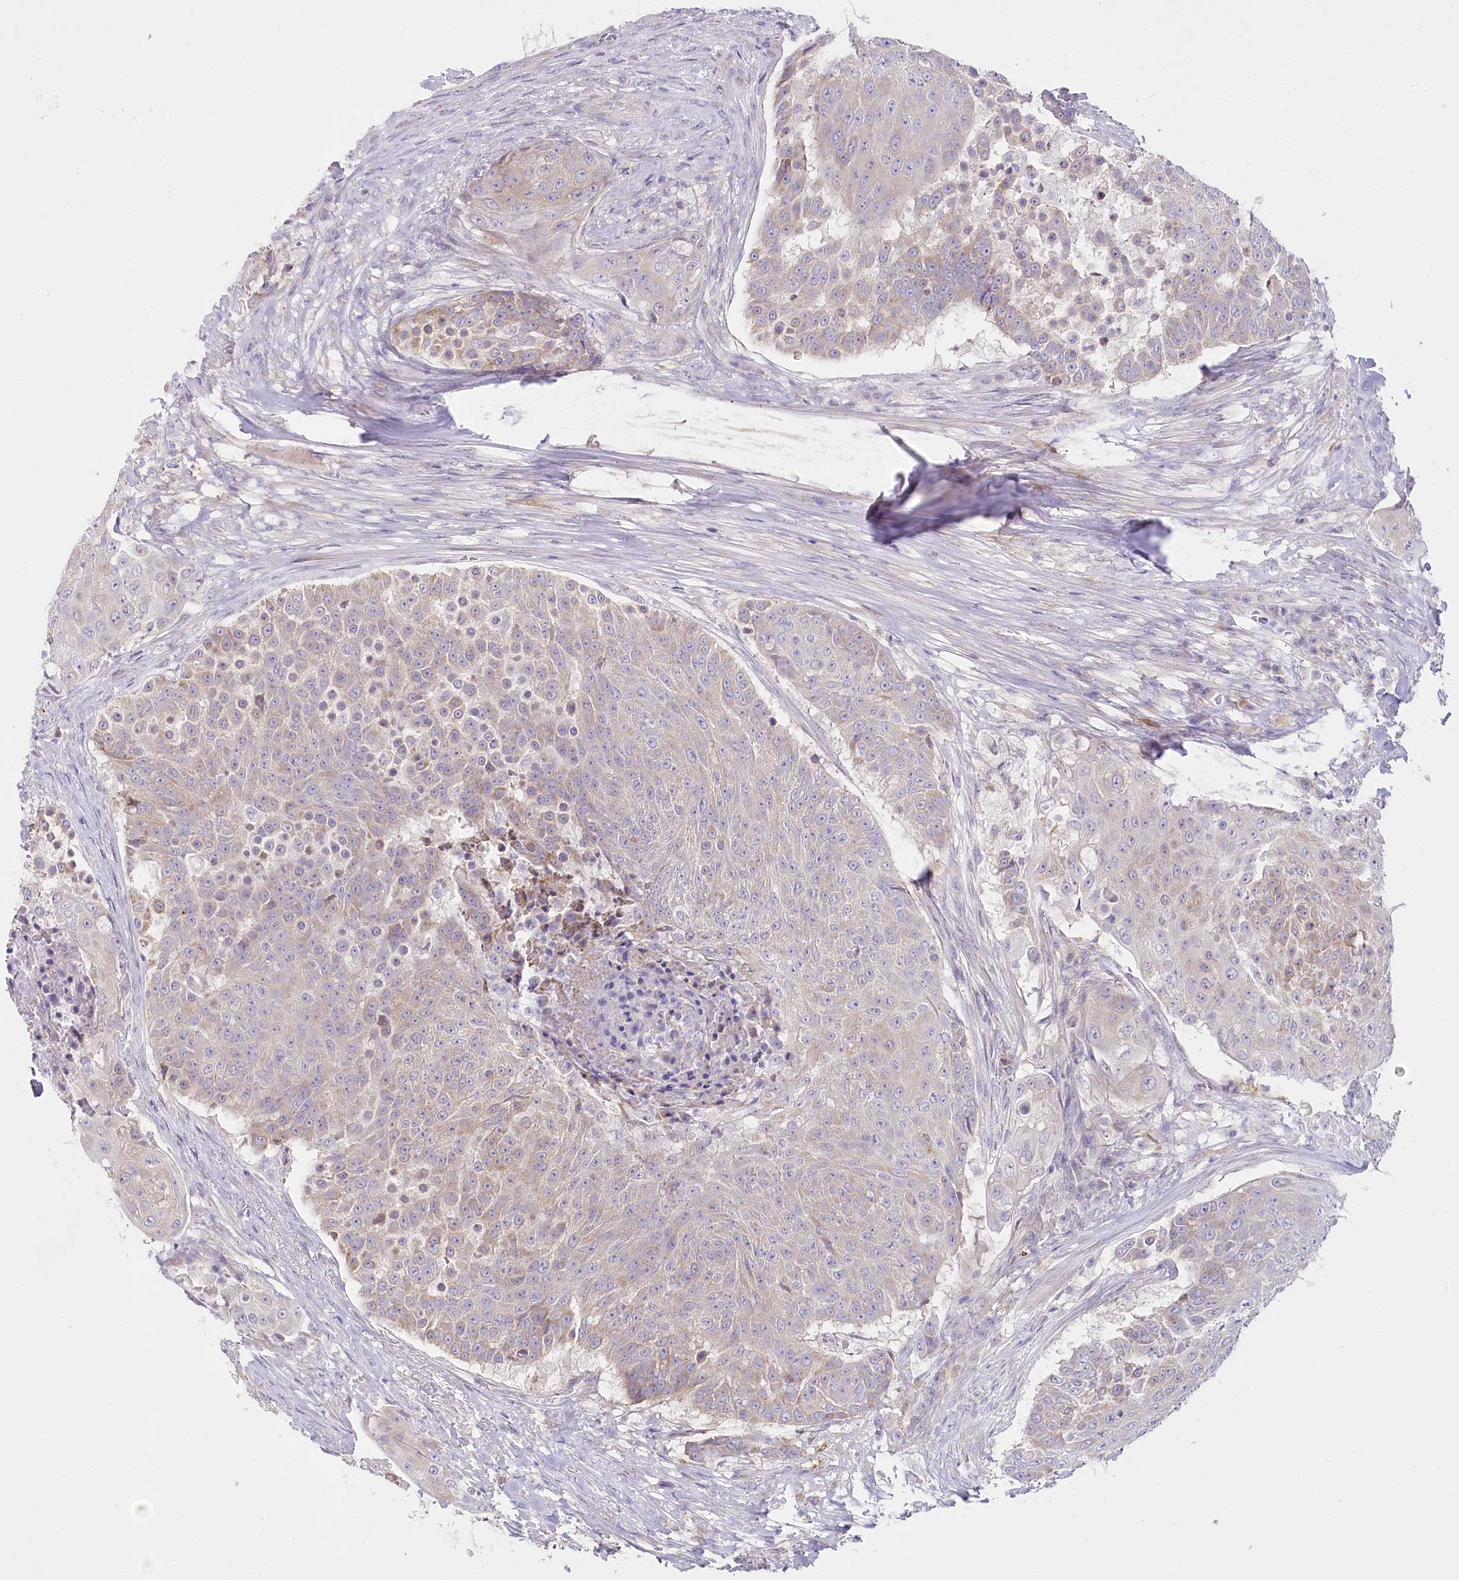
{"staining": {"intensity": "weak", "quantity": "25%-75%", "location": "cytoplasmic/membranous"}, "tissue": "urothelial cancer", "cell_type": "Tumor cells", "image_type": "cancer", "snomed": [{"axis": "morphology", "description": "Urothelial carcinoma, High grade"}, {"axis": "topography", "description": "Urinary bladder"}], "caption": "This image reveals immunohistochemistry (IHC) staining of human urothelial carcinoma (high-grade), with low weak cytoplasmic/membranous positivity in about 25%-75% of tumor cells.", "gene": "MYOZ1", "patient": {"sex": "female", "age": 63}}